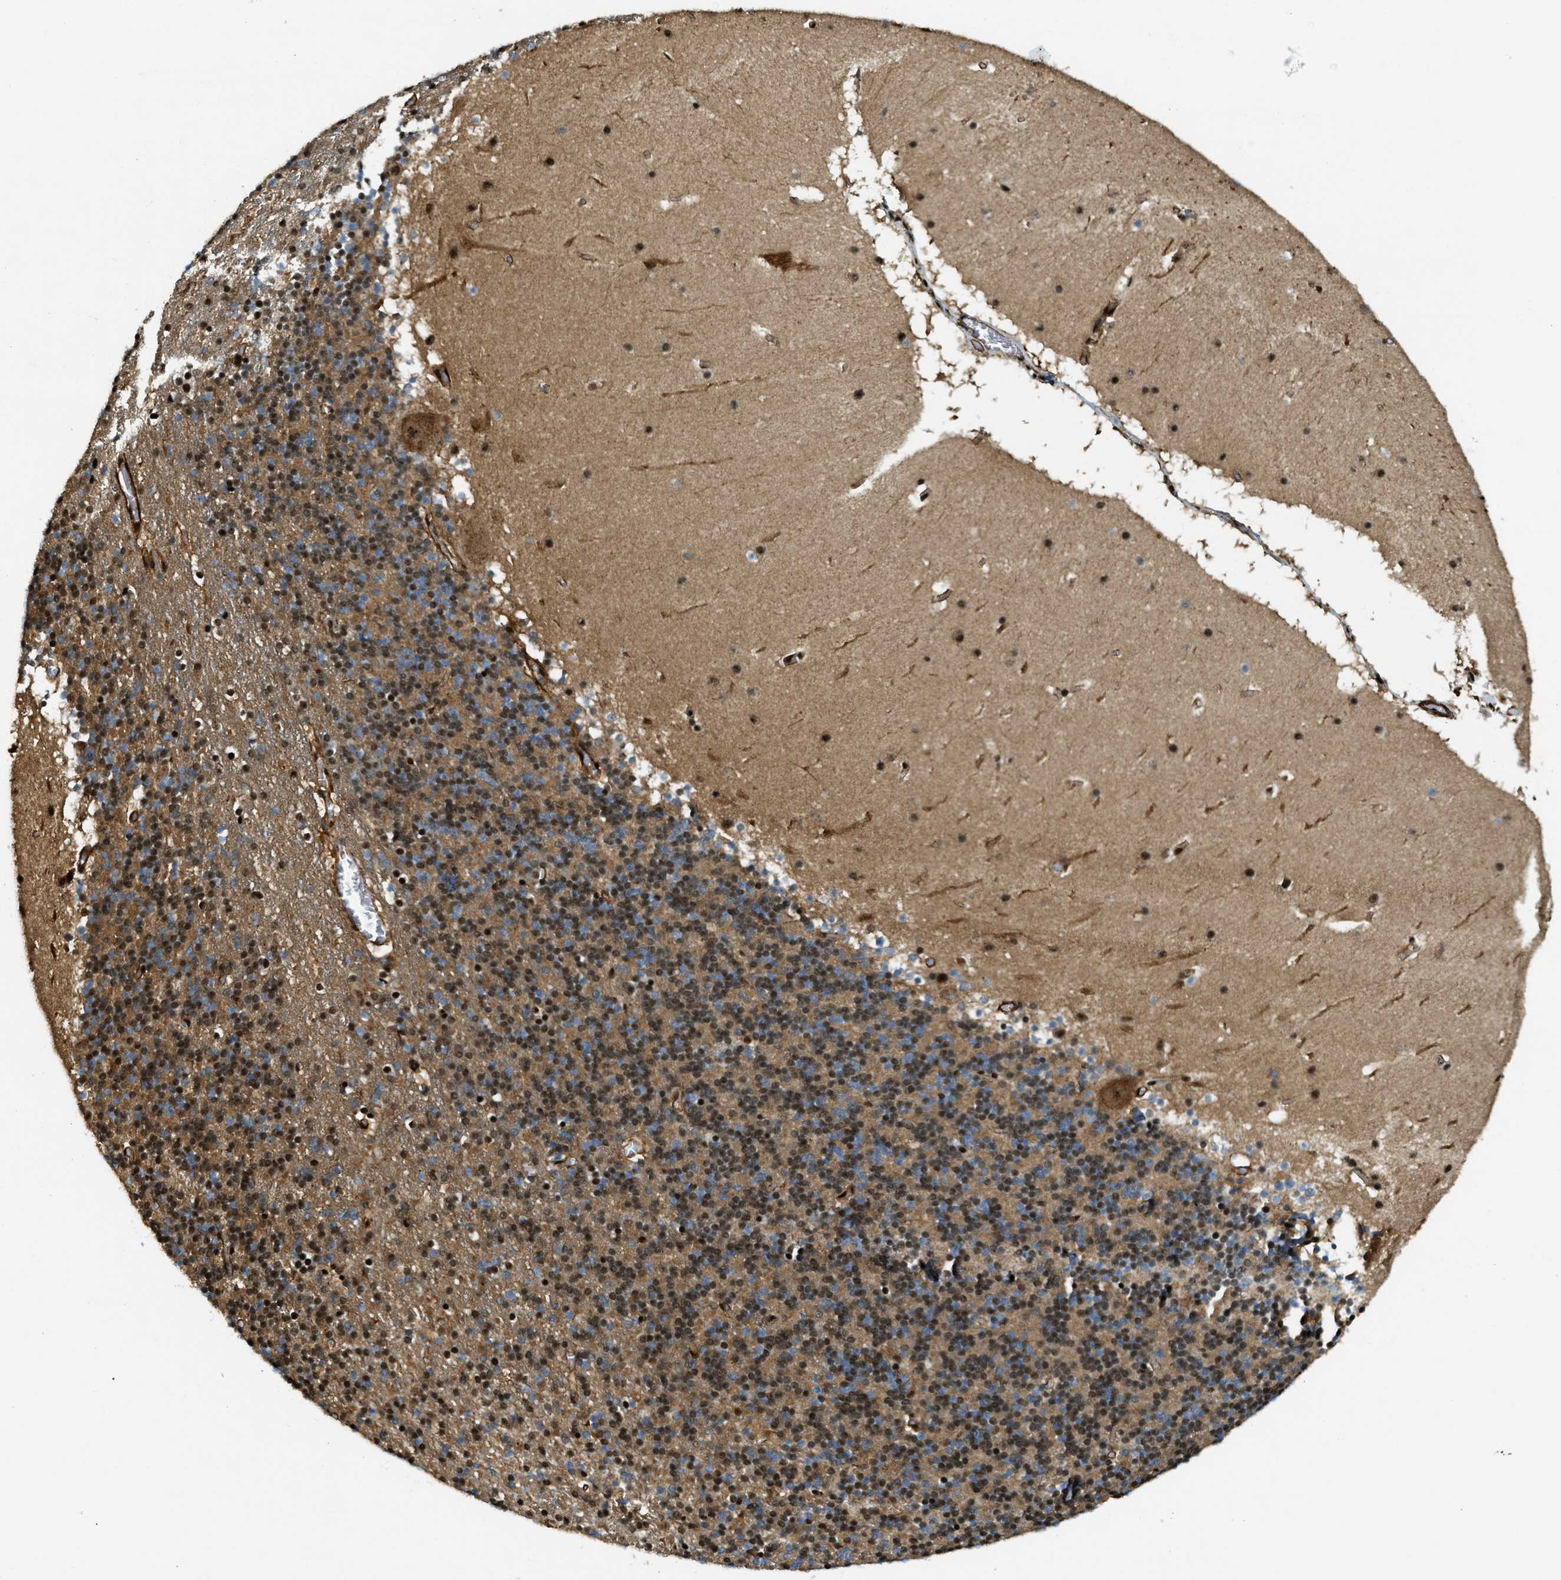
{"staining": {"intensity": "strong", "quantity": "25%-75%", "location": "cytoplasmic/membranous,nuclear"}, "tissue": "cerebellum", "cell_type": "Cells in granular layer", "image_type": "normal", "snomed": [{"axis": "morphology", "description": "Normal tissue, NOS"}, {"axis": "topography", "description": "Cerebellum"}], "caption": "Strong cytoplasmic/membranous,nuclear positivity is present in approximately 25%-75% of cells in granular layer in unremarkable cerebellum. The staining is performed using DAB (3,3'-diaminobenzidine) brown chromogen to label protein expression. The nuclei are counter-stained blue using hematoxylin.", "gene": "CFAP36", "patient": {"sex": "male", "age": 45}}